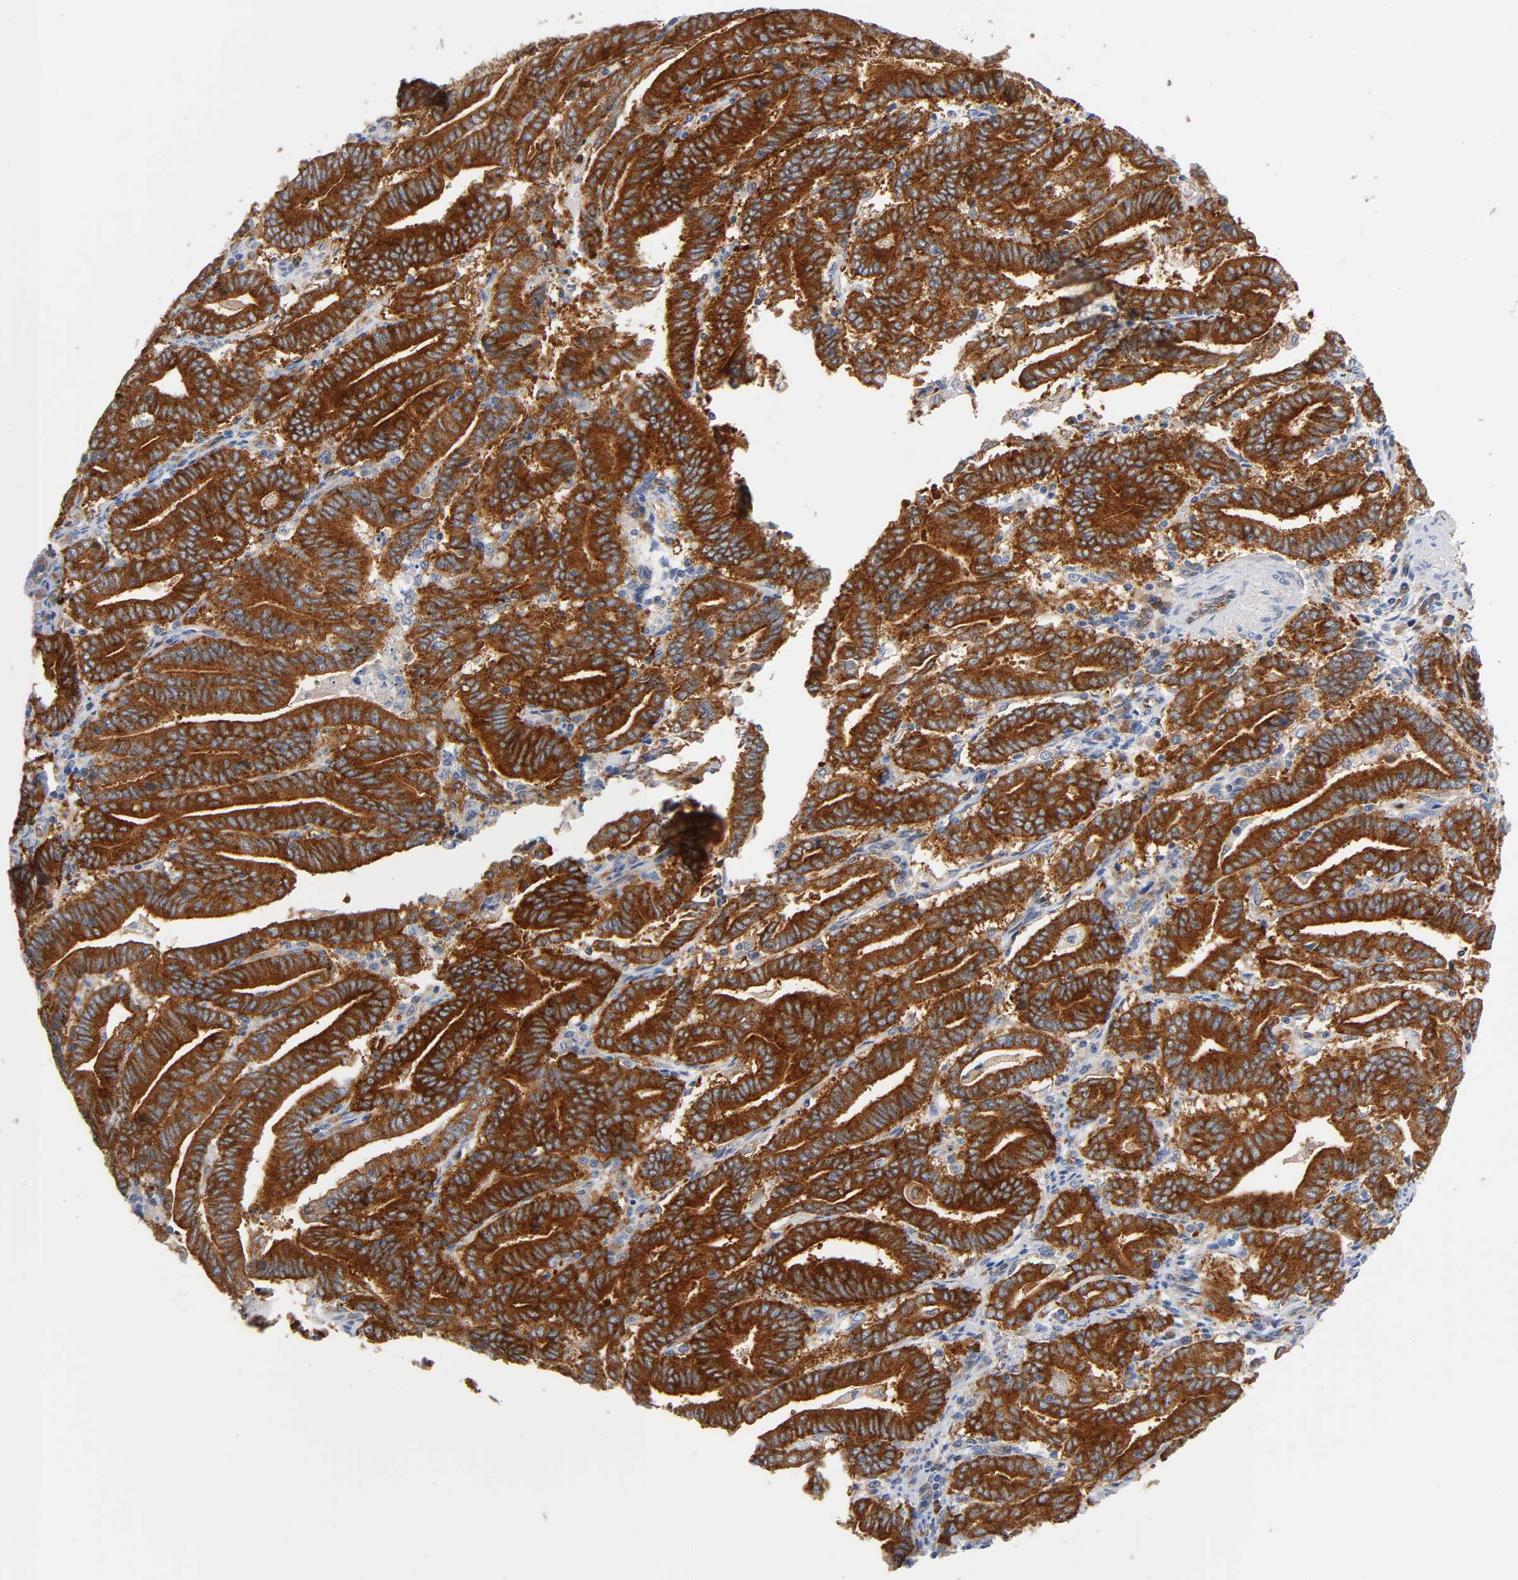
{"staining": {"intensity": "strong", "quantity": ">75%", "location": "cytoplasmic/membranous"}, "tissue": "endometrial cancer", "cell_type": "Tumor cells", "image_type": "cancer", "snomed": [{"axis": "morphology", "description": "Adenocarcinoma, NOS"}, {"axis": "topography", "description": "Uterus"}], "caption": "Approximately >75% of tumor cells in human endometrial cancer demonstrate strong cytoplasmic/membranous protein staining as visualized by brown immunohistochemical staining.", "gene": "CD2AP", "patient": {"sex": "female", "age": 83}}